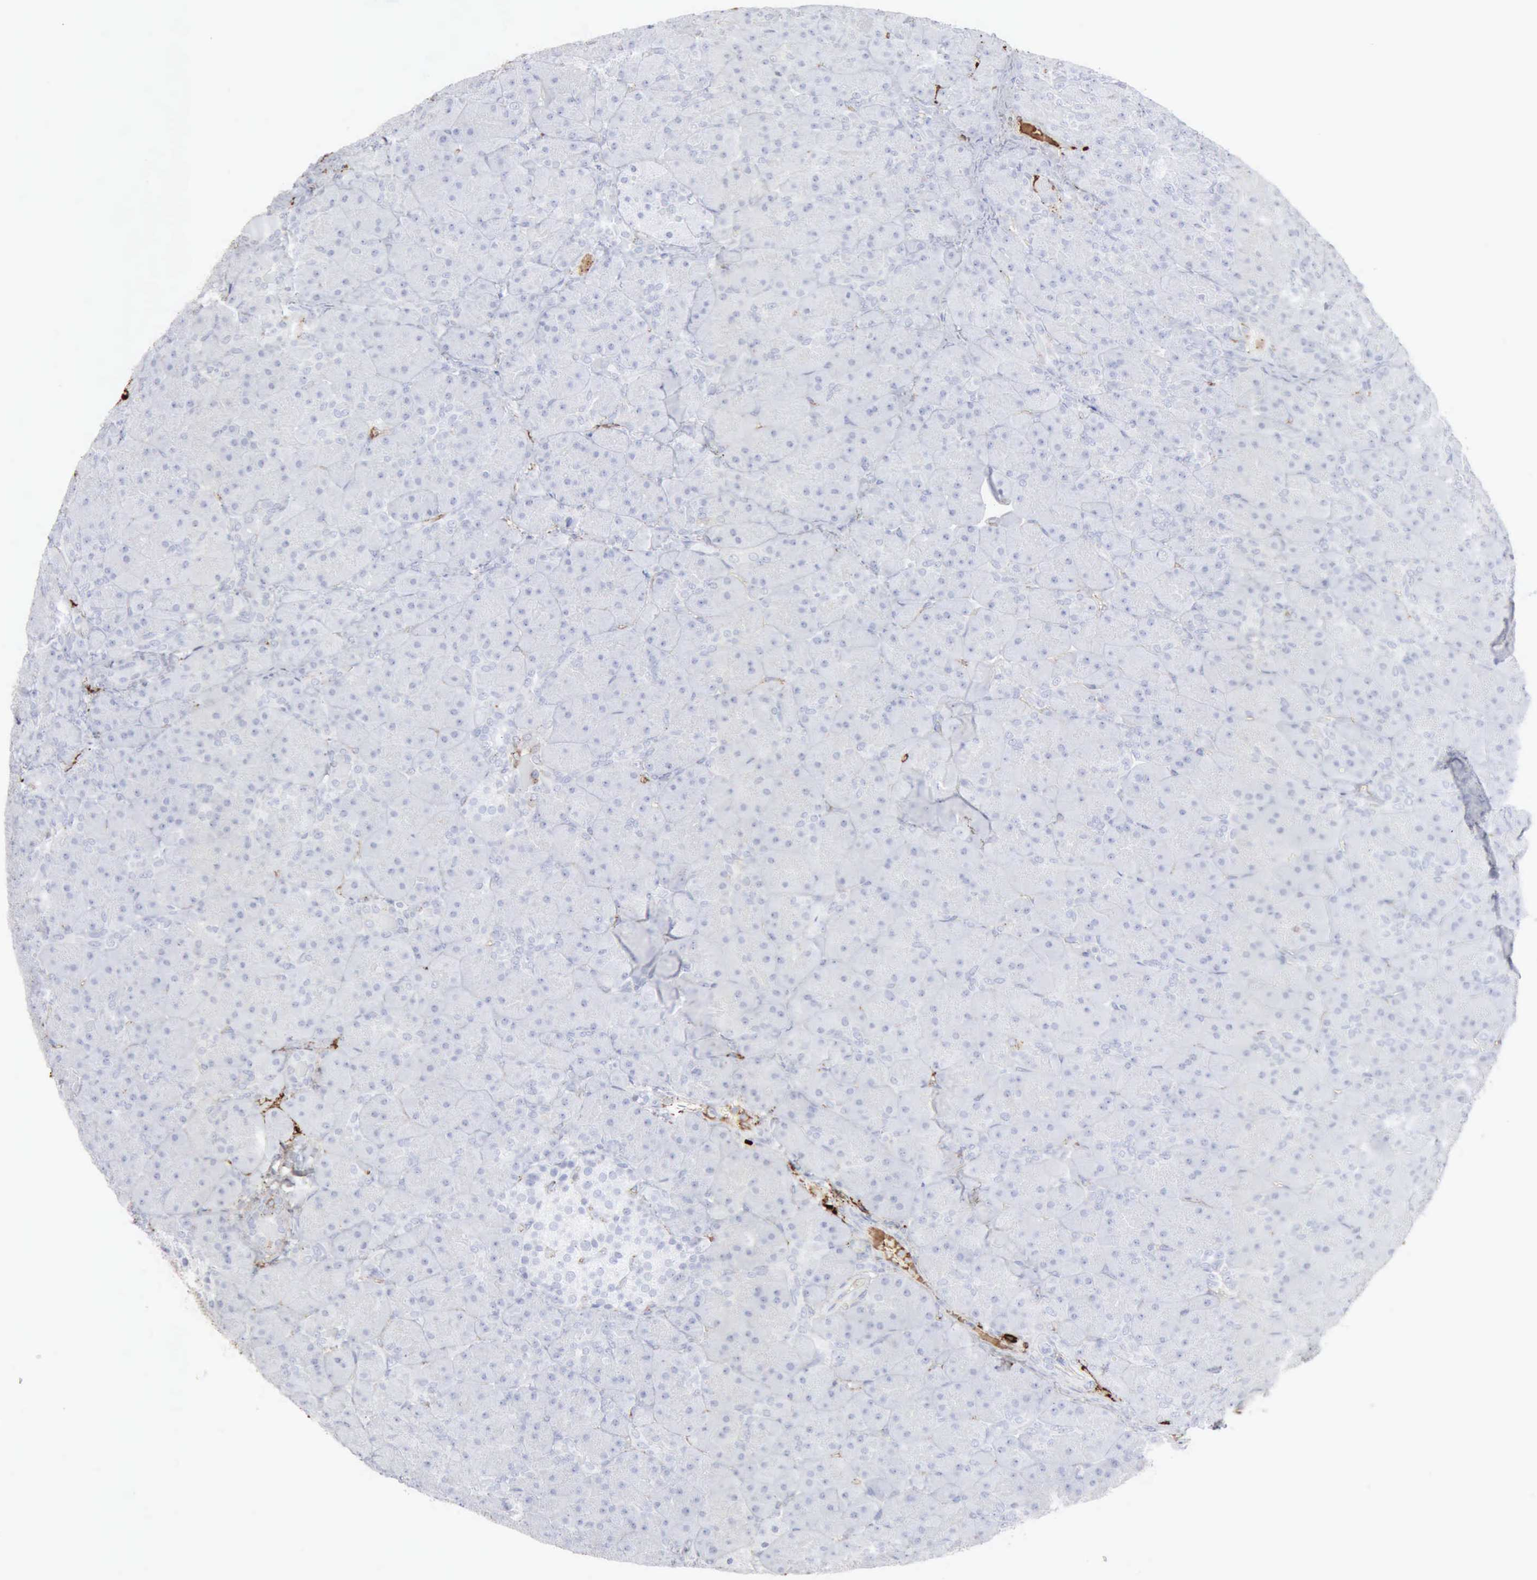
{"staining": {"intensity": "negative", "quantity": "none", "location": "none"}, "tissue": "pancreas", "cell_type": "Exocrine glandular cells", "image_type": "normal", "snomed": [{"axis": "morphology", "description": "Normal tissue, NOS"}, {"axis": "topography", "description": "Pancreas"}], "caption": "Pancreas was stained to show a protein in brown. There is no significant expression in exocrine glandular cells.", "gene": "C4BPA", "patient": {"sex": "male", "age": 66}}